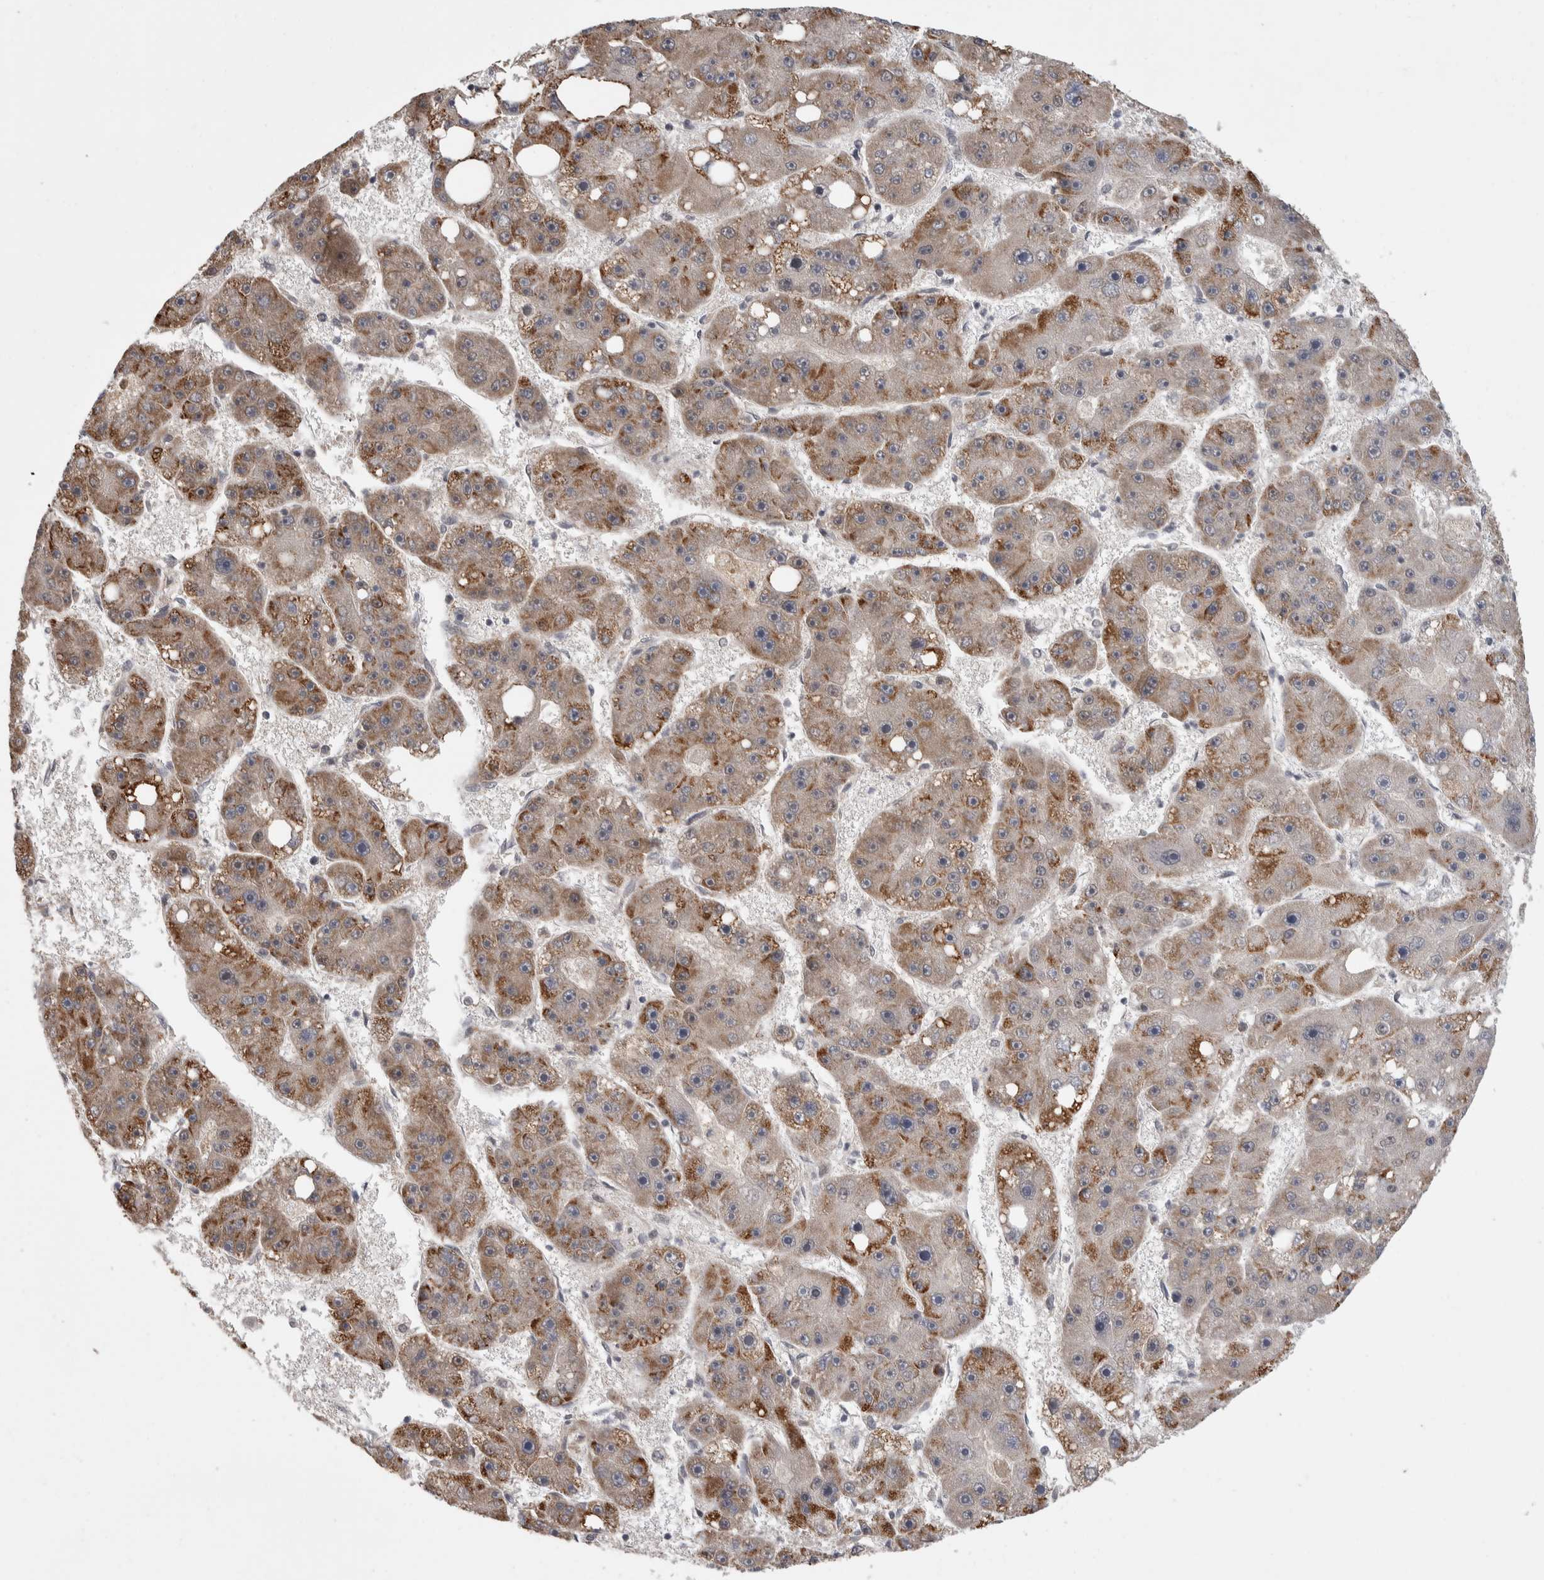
{"staining": {"intensity": "moderate", "quantity": "25%-75%", "location": "cytoplasmic/membranous"}, "tissue": "liver cancer", "cell_type": "Tumor cells", "image_type": "cancer", "snomed": [{"axis": "morphology", "description": "Carcinoma, Hepatocellular, NOS"}, {"axis": "topography", "description": "Liver"}], "caption": "Moderate cytoplasmic/membranous positivity for a protein is present in about 25%-75% of tumor cells of hepatocellular carcinoma (liver) using immunohistochemistry.", "gene": "ZNF592", "patient": {"sex": "female", "age": 61}}